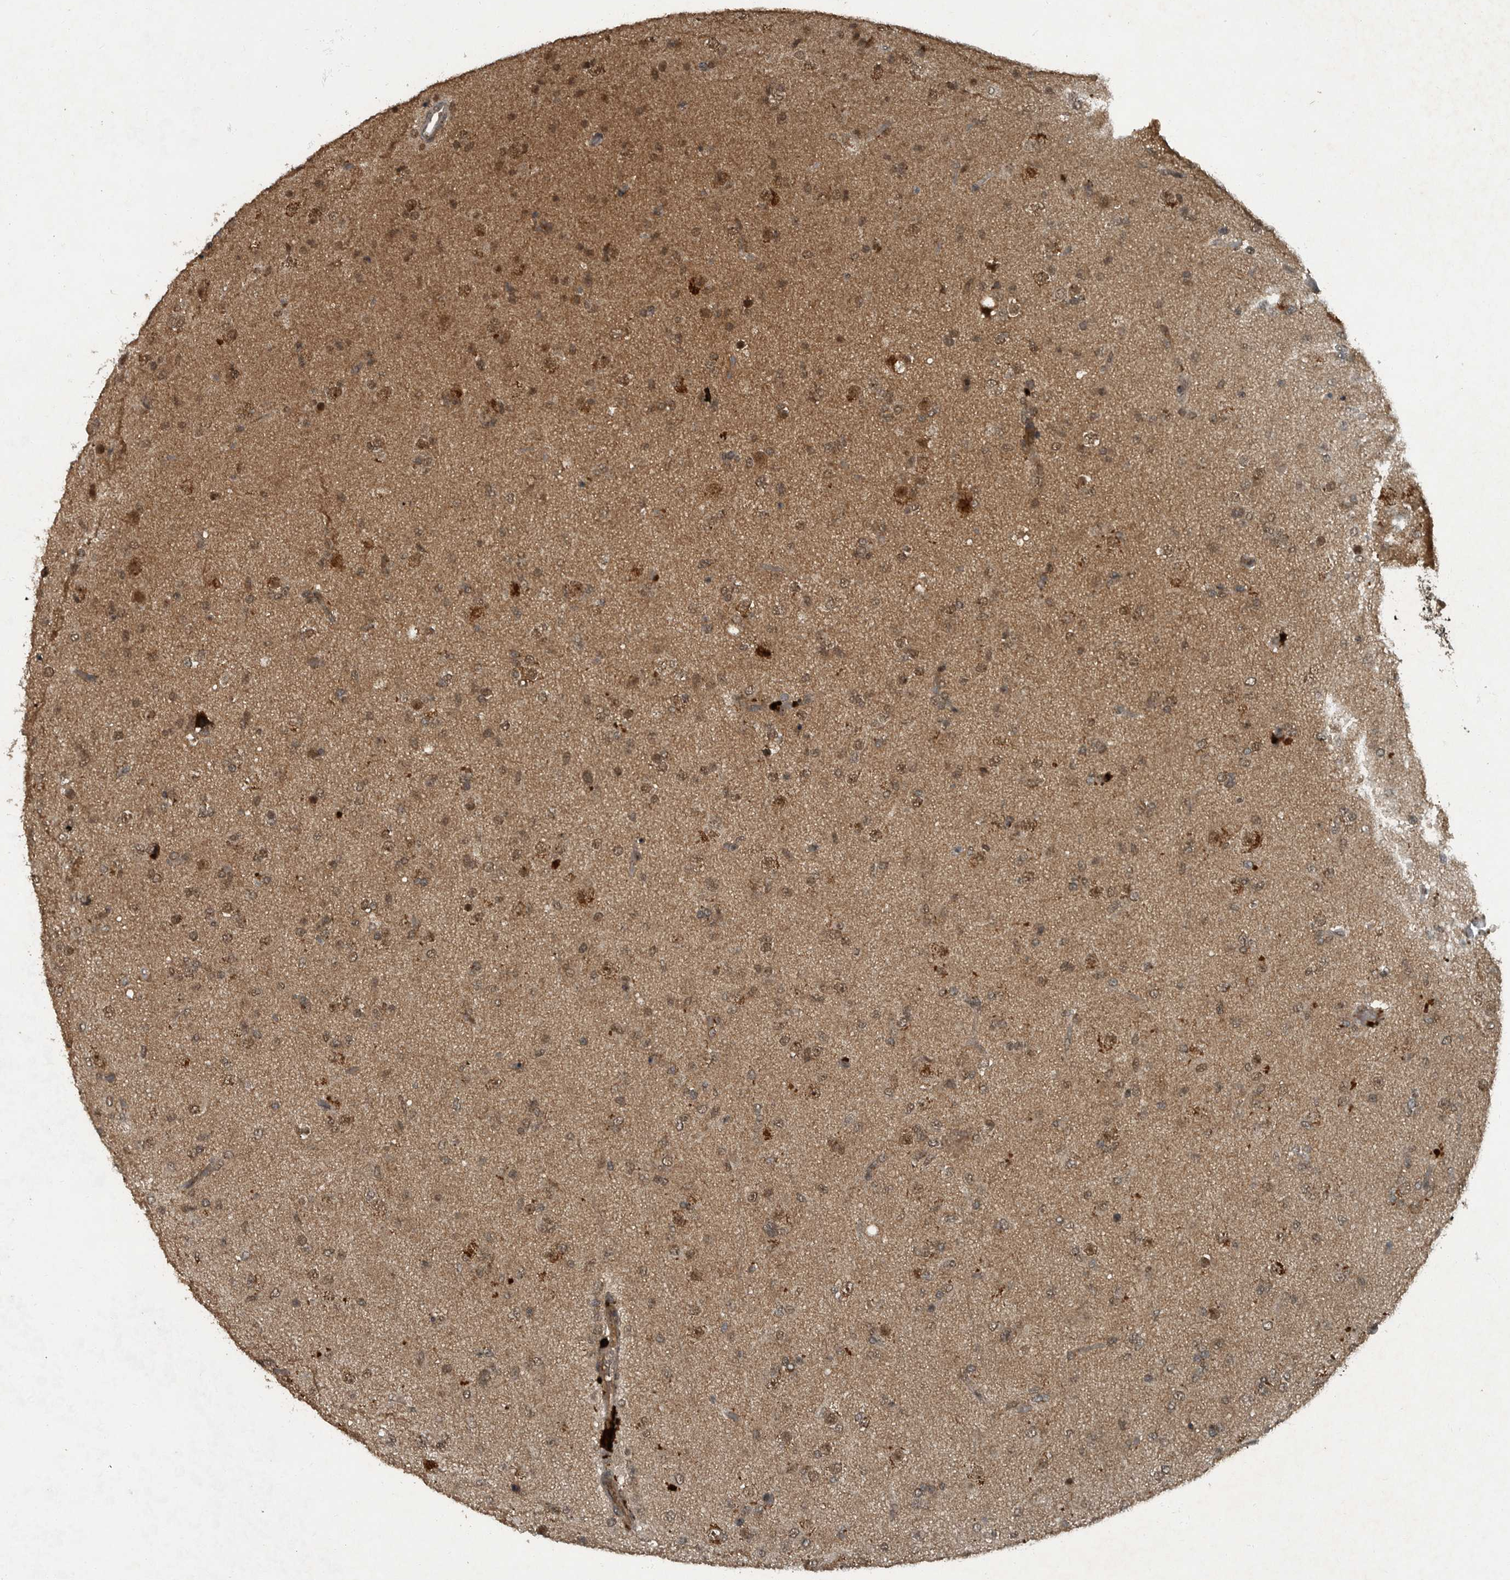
{"staining": {"intensity": "moderate", "quantity": "25%-75%", "location": "cytoplasmic/membranous,nuclear"}, "tissue": "glioma", "cell_type": "Tumor cells", "image_type": "cancer", "snomed": [{"axis": "morphology", "description": "Glioma, malignant, Low grade"}, {"axis": "topography", "description": "Brain"}], "caption": "Immunohistochemical staining of human glioma displays moderate cytoplasmic/membranous and nuclear protein staining in approximately 25%-75% of tumor cells.", "gene": "FOXO1", "patient": {"sex": "male", "age": 65}}